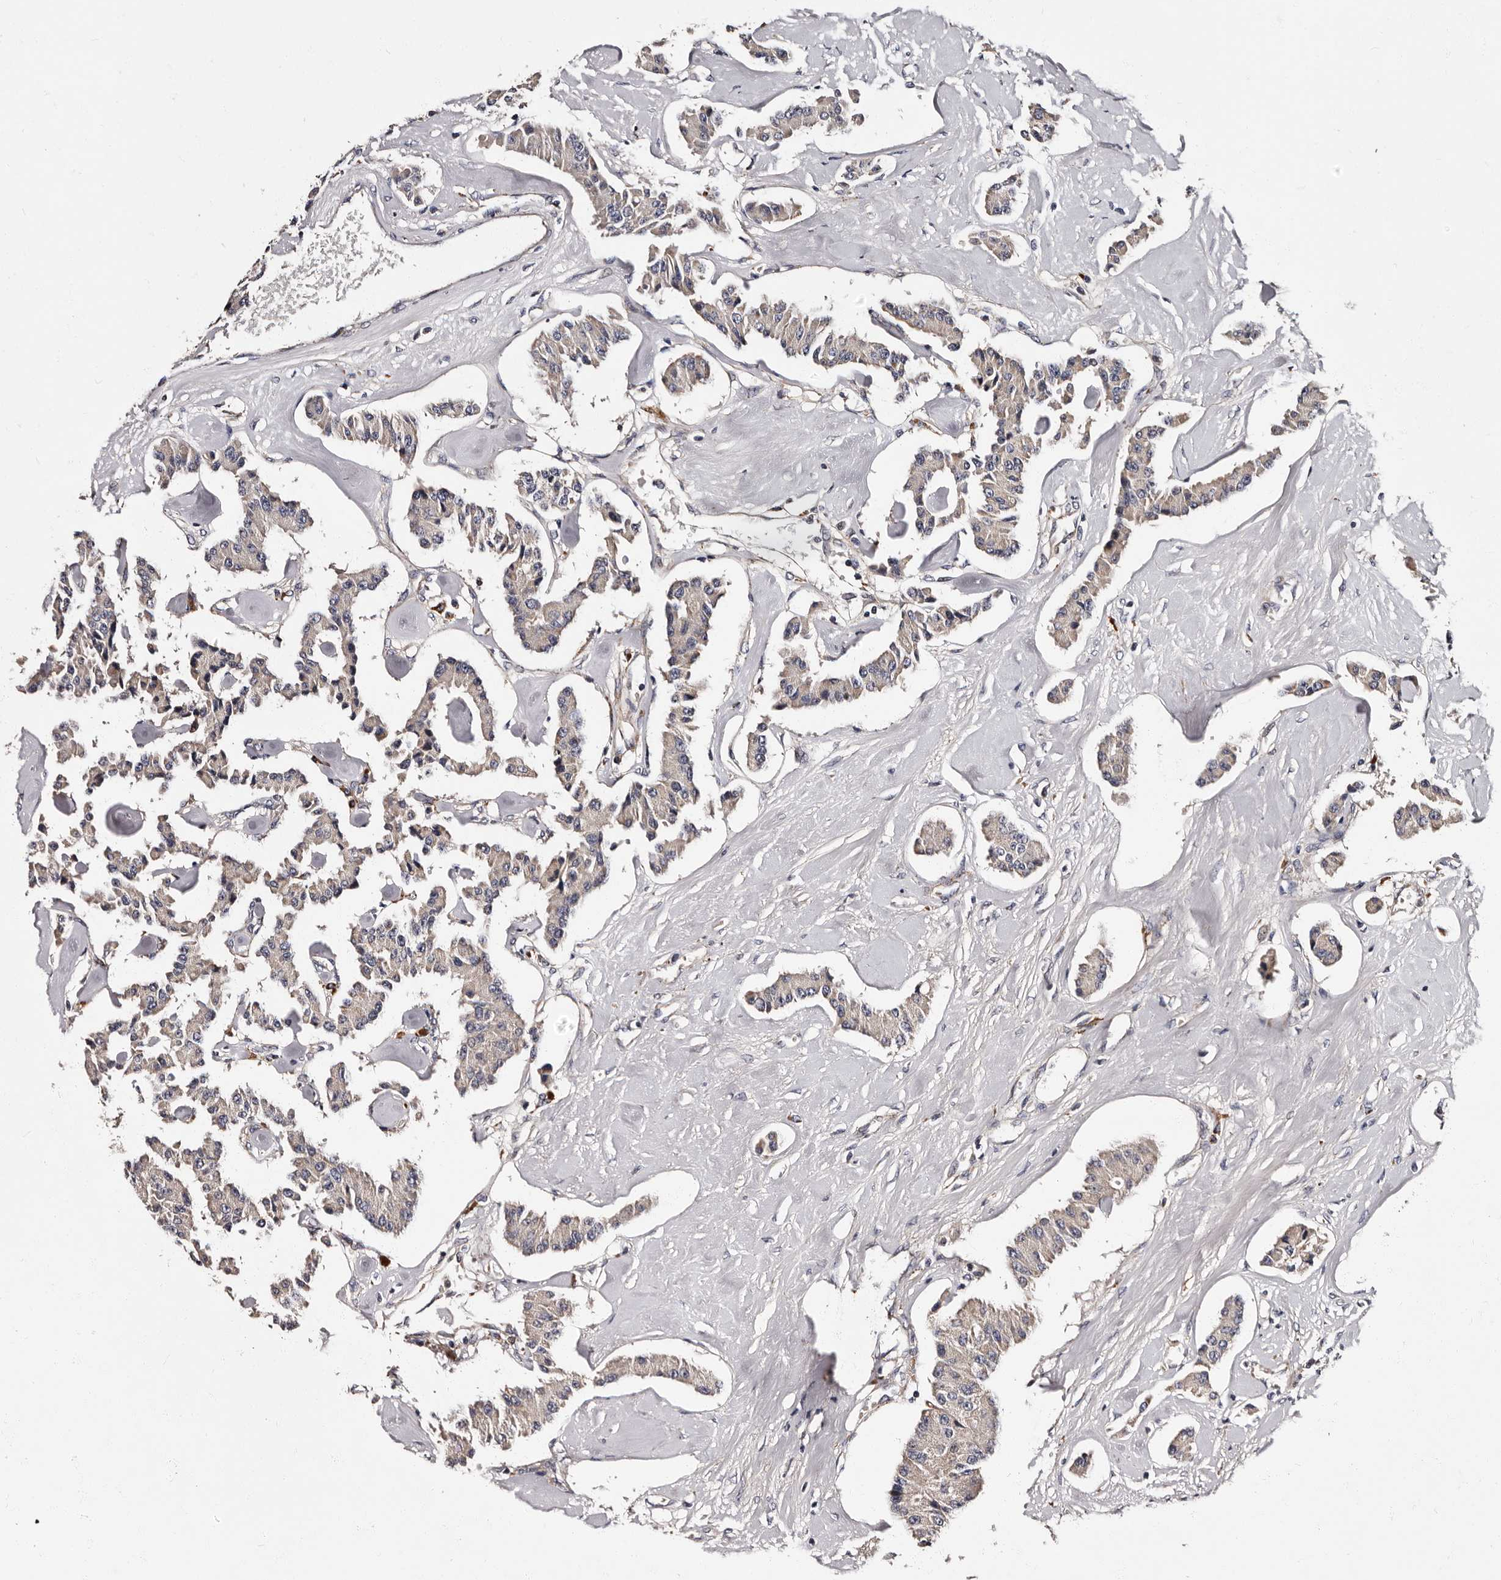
{"staining": {"intensity": "negative", "quantity": "none", "location": "none"}, "tissue": "carcinoid", "cell_type": "Tumor cells", "image_type": "cancer", "snomed": [{"axis": "morphology", "description": "Carcinoid, malignant, NOS"}, {"axis": "topography", "description": "Pancreas"}], "caption": "Protein analysis of carcinoid demonstrates no significant expression in tumor cells.", "gene": "ADCK5", "patient": {"sex": "male", "age": 41}}